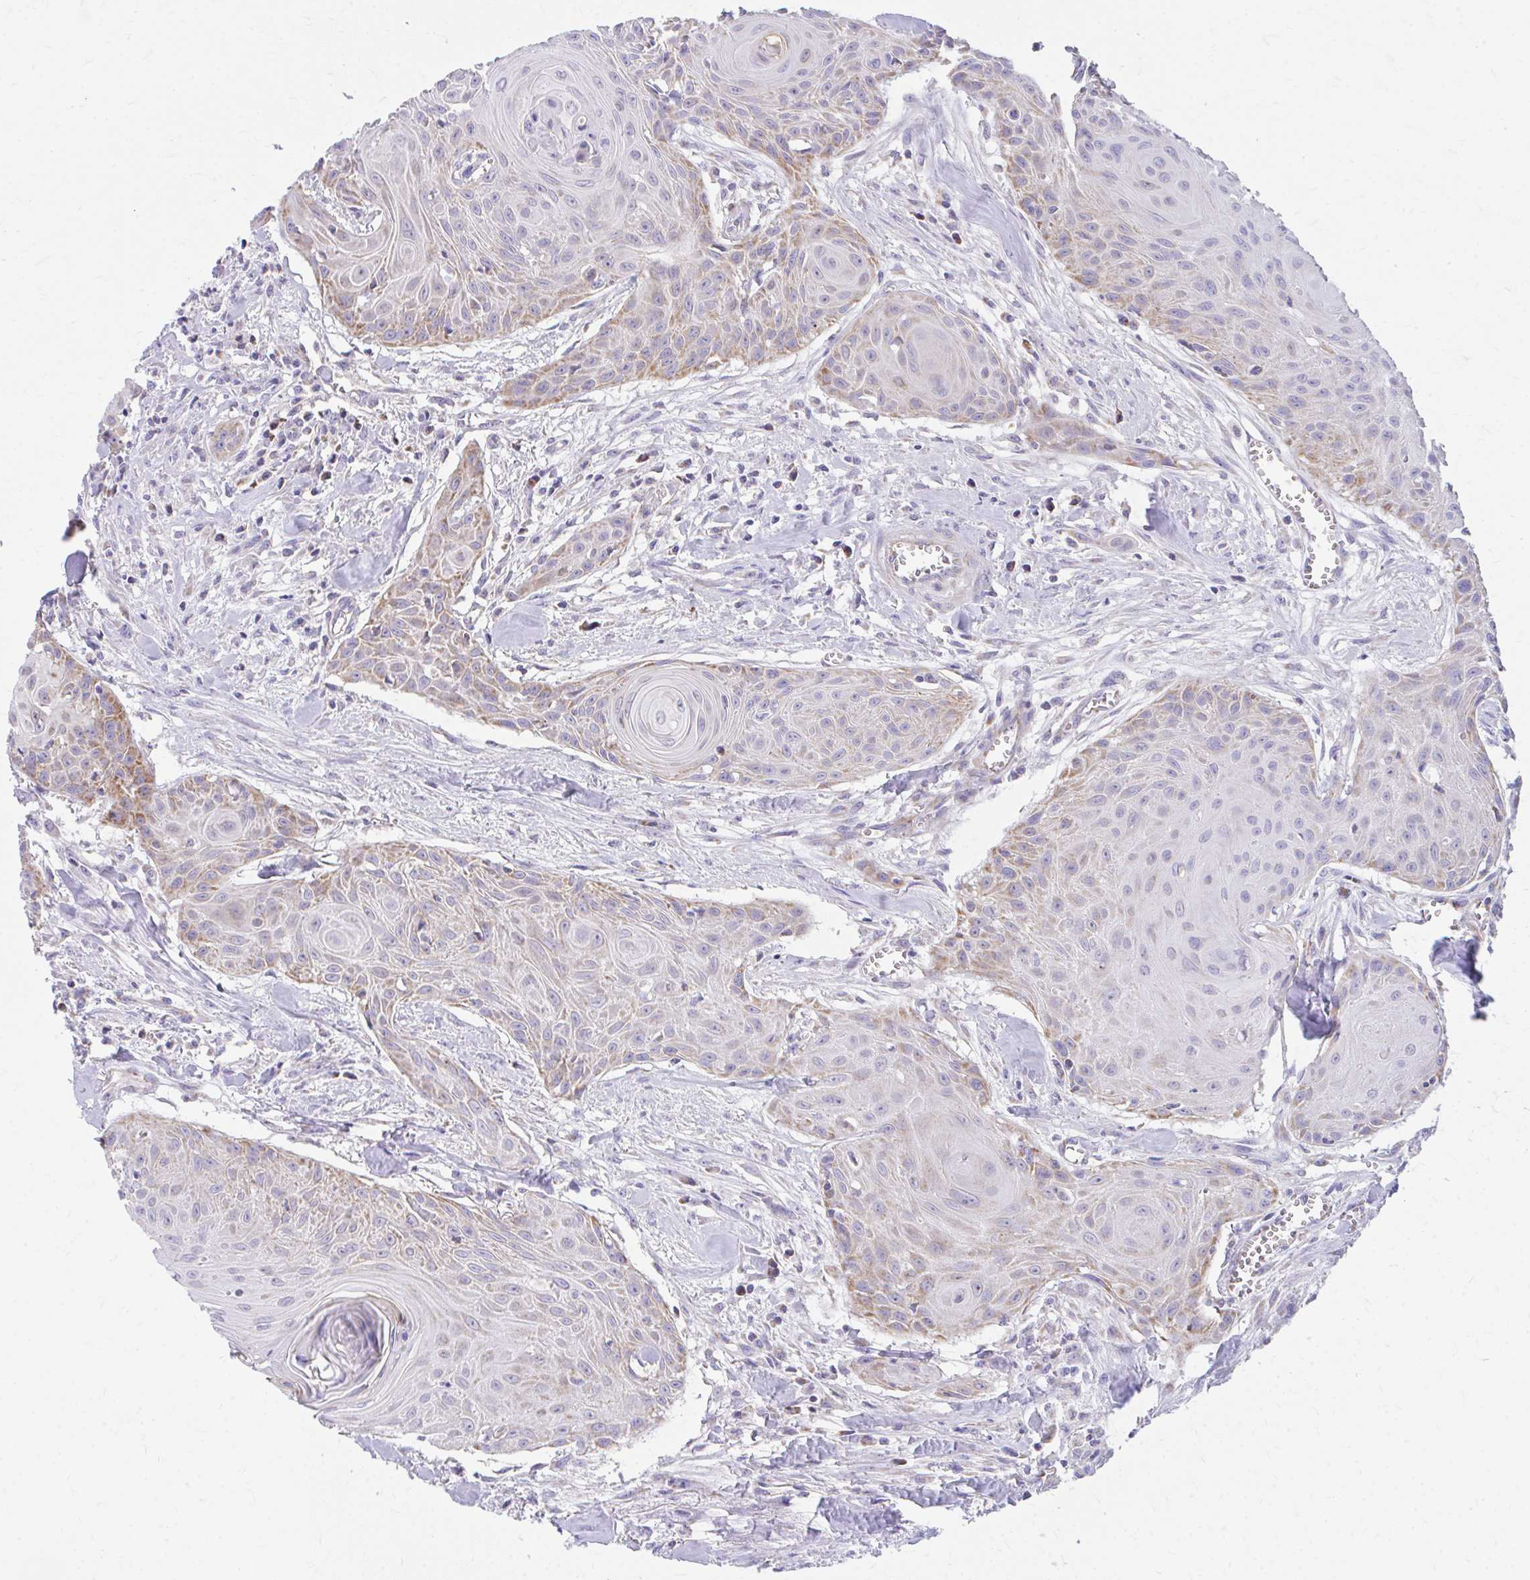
{"staining": {"intensity": "moderate", "quantity": "25%-75%", "location": "cytoplasmic/membranous"}, "tissue": "head and neck cancer", "cell_type": "Tumor cells", "image_type": "cancer", "snomed": [{"axis": "morphology", "description": "Squamous cell carcinoma, NOS"}, {"axis": "topography", "description": "Lymph node"}, {"axis": "topography", "description": "Salivary gland"}, {"axis": "topography", "description": "Head-Neck"}], "caption": "An immunohistochemistry photomicrograph of neoplastic tissue is shown. Protein staining in brown highlights moderate cytoplasmic/membranous positivity in squamous cell carcinoma (head and neck) within tumor cells. The staining was performed using DAB (3,3'-diaminobenzidine) to visualize the protein expression in brown, while the nuclei were stained in blue with hematoxylin (Magnification: 20x).", "gene": "MRPL19", "patient": {"sex": "female", "age": 74}}